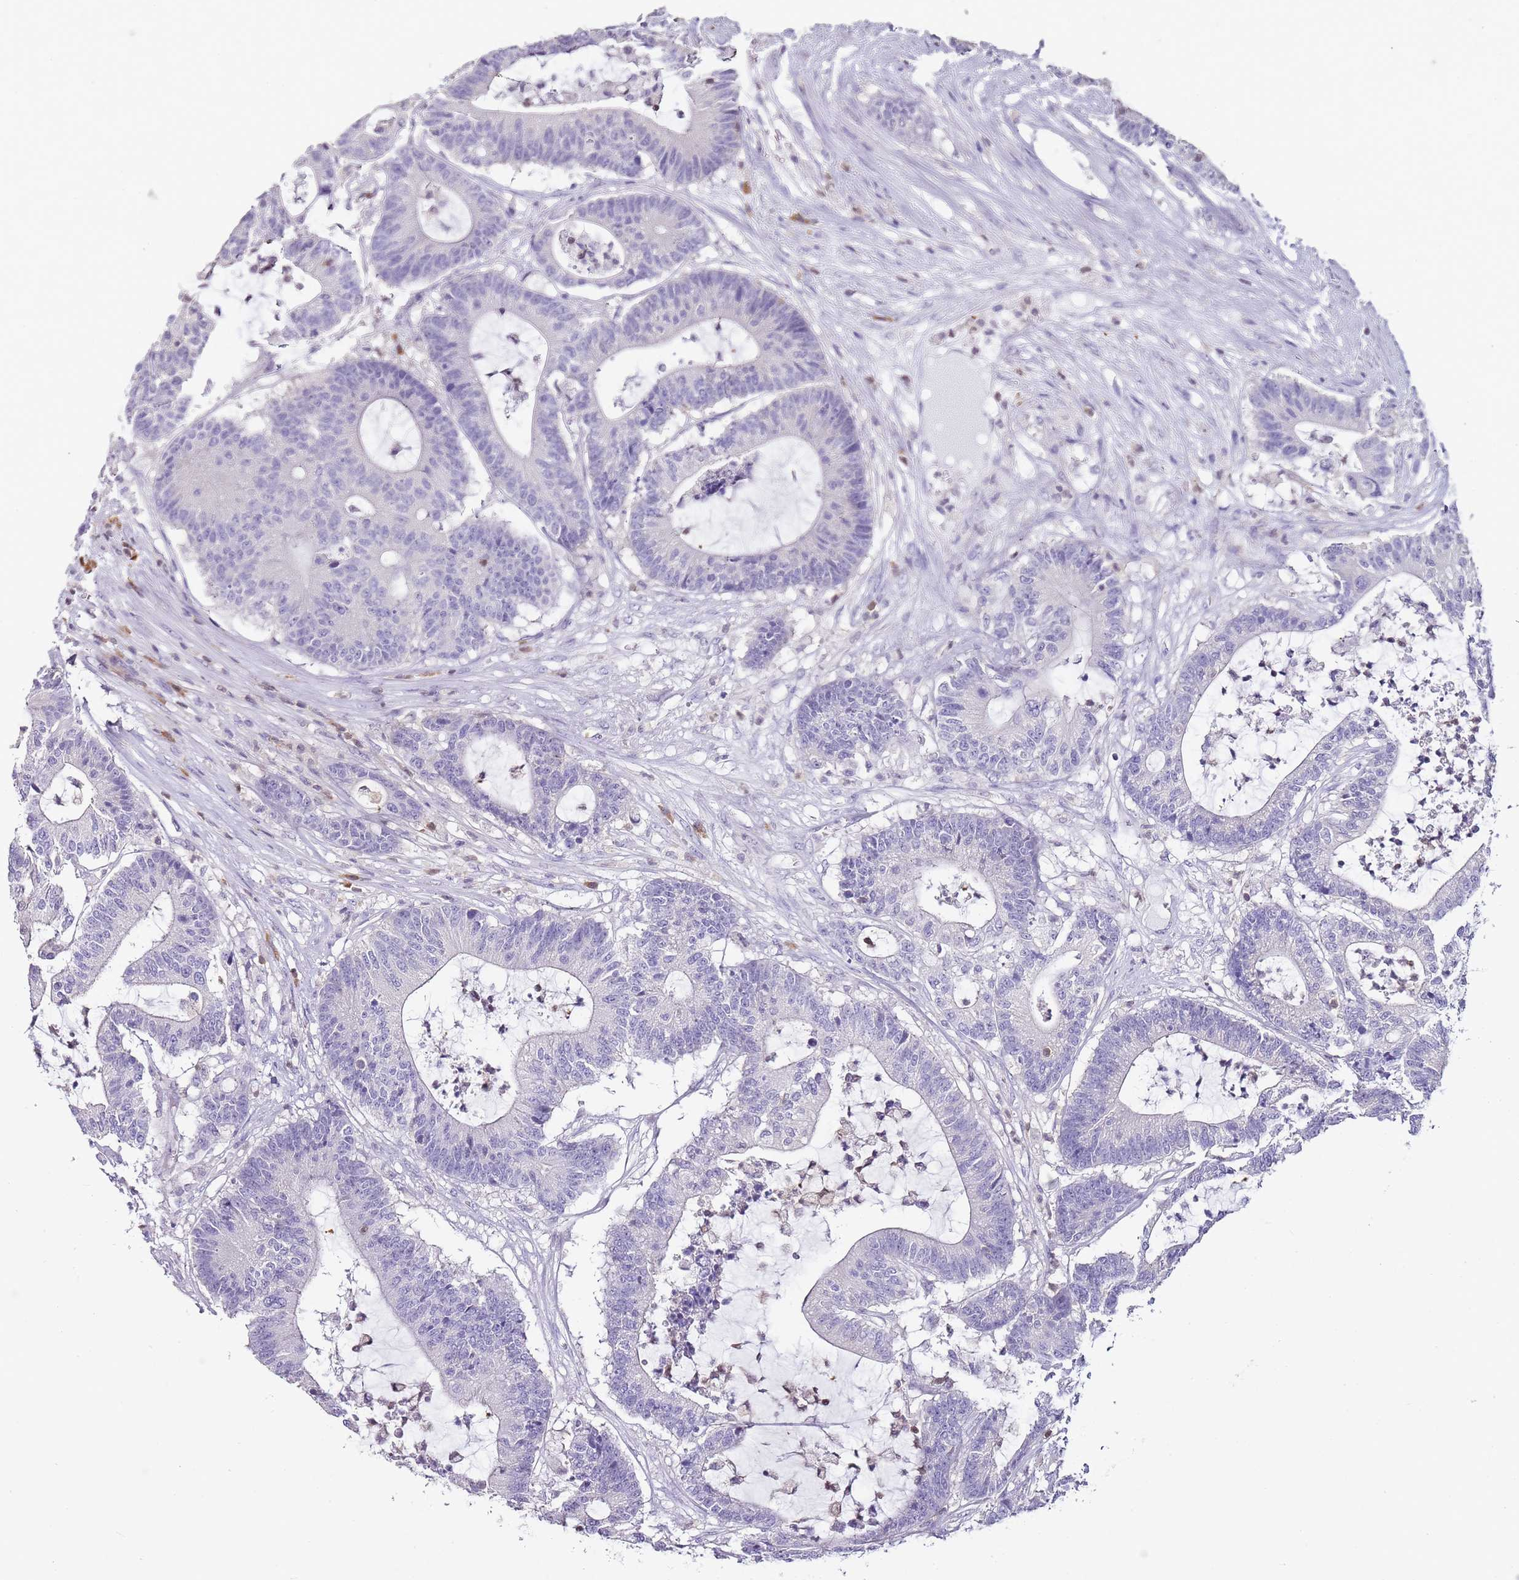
{"staining": {"intensity": "negative", "quantity": "none", "location": "none"}, "tissue": "colorectal cancer", "cell_type": "Tumor cells", "image_type": "cancer", "snomed": [{"axis": "morphology", "description": "Adenocarcinoma, NOS"}, {"axis": "topography", "description": "Colon"}], "caption": "Human colorectal cancer (adenocarcinoma) stained for a protein using immunohistochemistry (IHC) reveals no positivity in tumor cells.", "gene": "ZBP1", "patient": {"sex": "female", "age": 84}}